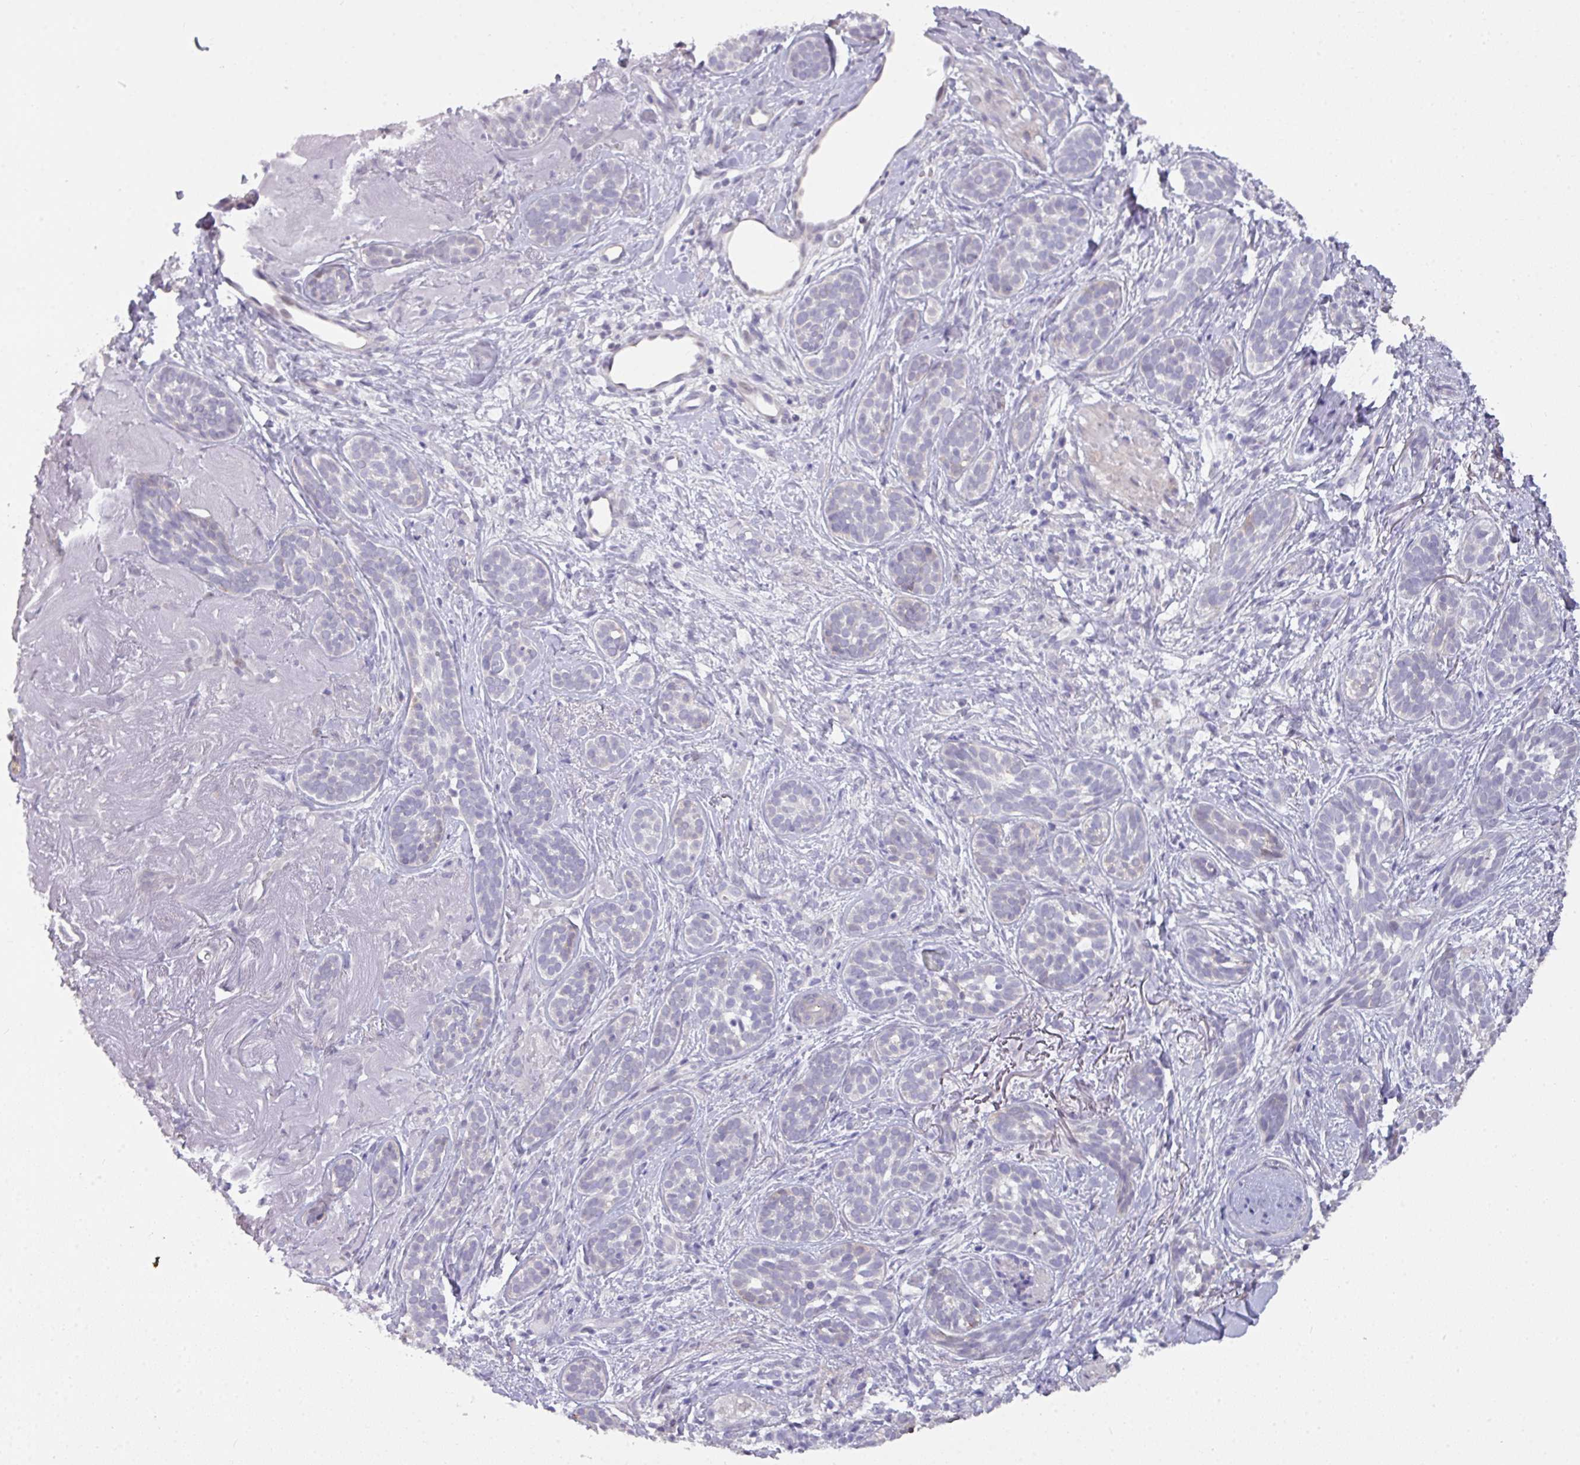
{"staining": {"intensity": "negative", "quantity": "none", "location": "none"}, "tissue": "skin cancer", "cell_type": "Tumor cells", "image_type": "cancer", "snomed": [{"axis": "morphology", "description": "Basal cell carcinoma"}, {"axis": "topography", "description": "Skin"}], "caption": "Human basal cell carcinoma (skin) stained for a protein using immunohistochemistry (IHC) shows no expression in tumor cells.", "gene": "ANKRD13B", "patient": {"sex": "male", "age": 71}}